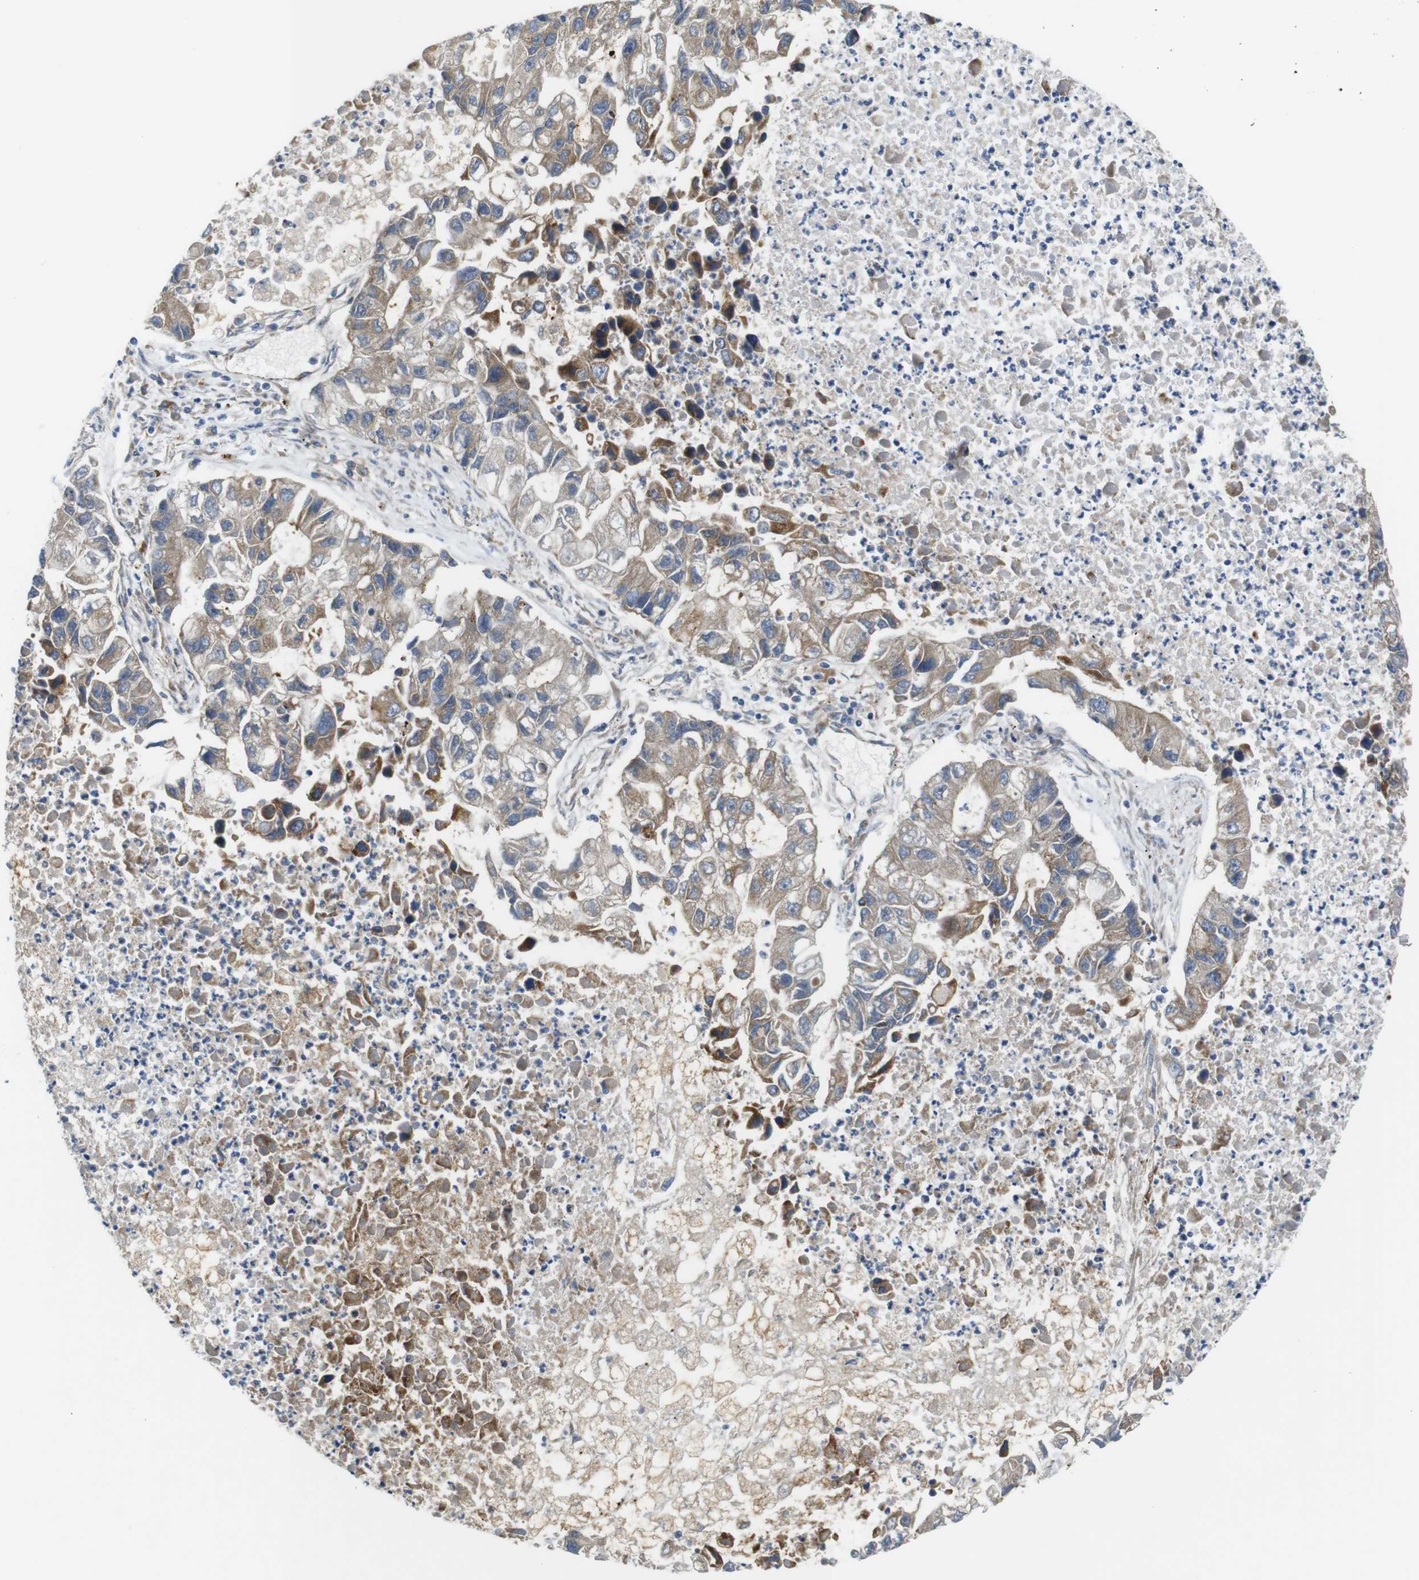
{"staining": {"intensity": "moderate", "quantity": ">75%", "location": "cytoplasmic/membranous"}, "tissue": "lung cancer", "cell_type": "Tumor cells", "image_type": "cancer", "snomed": [{"axis": "morphology", "description": "Adenocarcinoma, NOS"}, {"axis": "topography", "description": "Lung"}], "caption": "Lung cancer stained with DAB immunohistochemistry exhibits medium levels of moderate cytoplasmic/membranous staining in approximately >75% of tumor cells.", "gene": "POMK", "patient": {"sex": "female", "age": 51}}